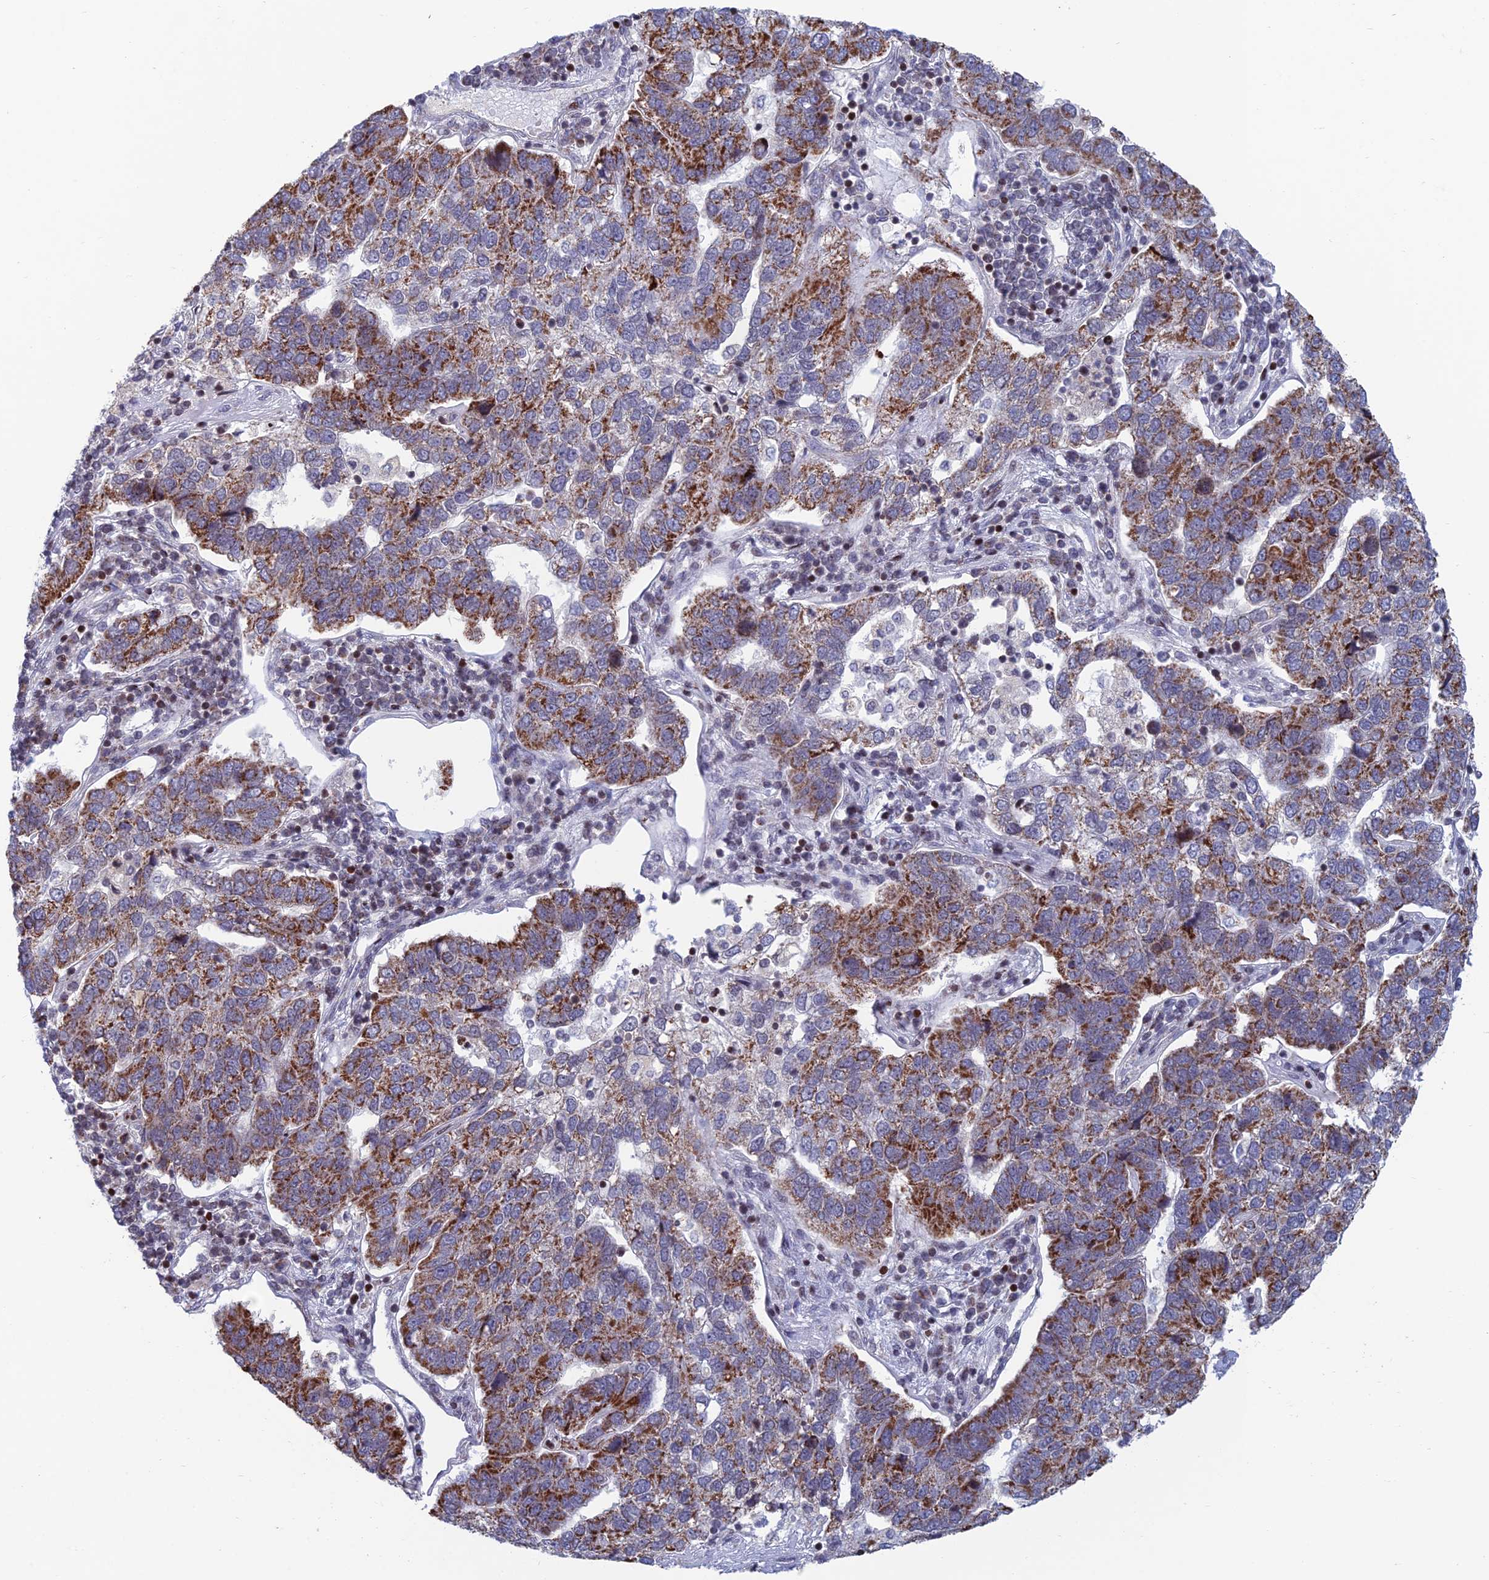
{"staining": {"intensity": "strong", "quantity": ">75%", "location": "cytoplasmic/membranous"}, "tissue": "pancreatic cancer", "cell_type": "Tumor cells", "image_type": "cancer", "snomed": [{"axis": "morphology", "description": "Adenocarcinoma, NOS"}, {"axis": "topography", "description": "Pancreas"}], "caption": "Pancreatic cancer stained for a protein shows strong cytoplasmic/membranous positivity in tumor cells. The staining is performed using DAB brown chromogen to label protein expression. The nuclei are counter-stained blue using hematoxylin.", "gene": "AFF3", "patient": {"sex": "female", "age": 61}}